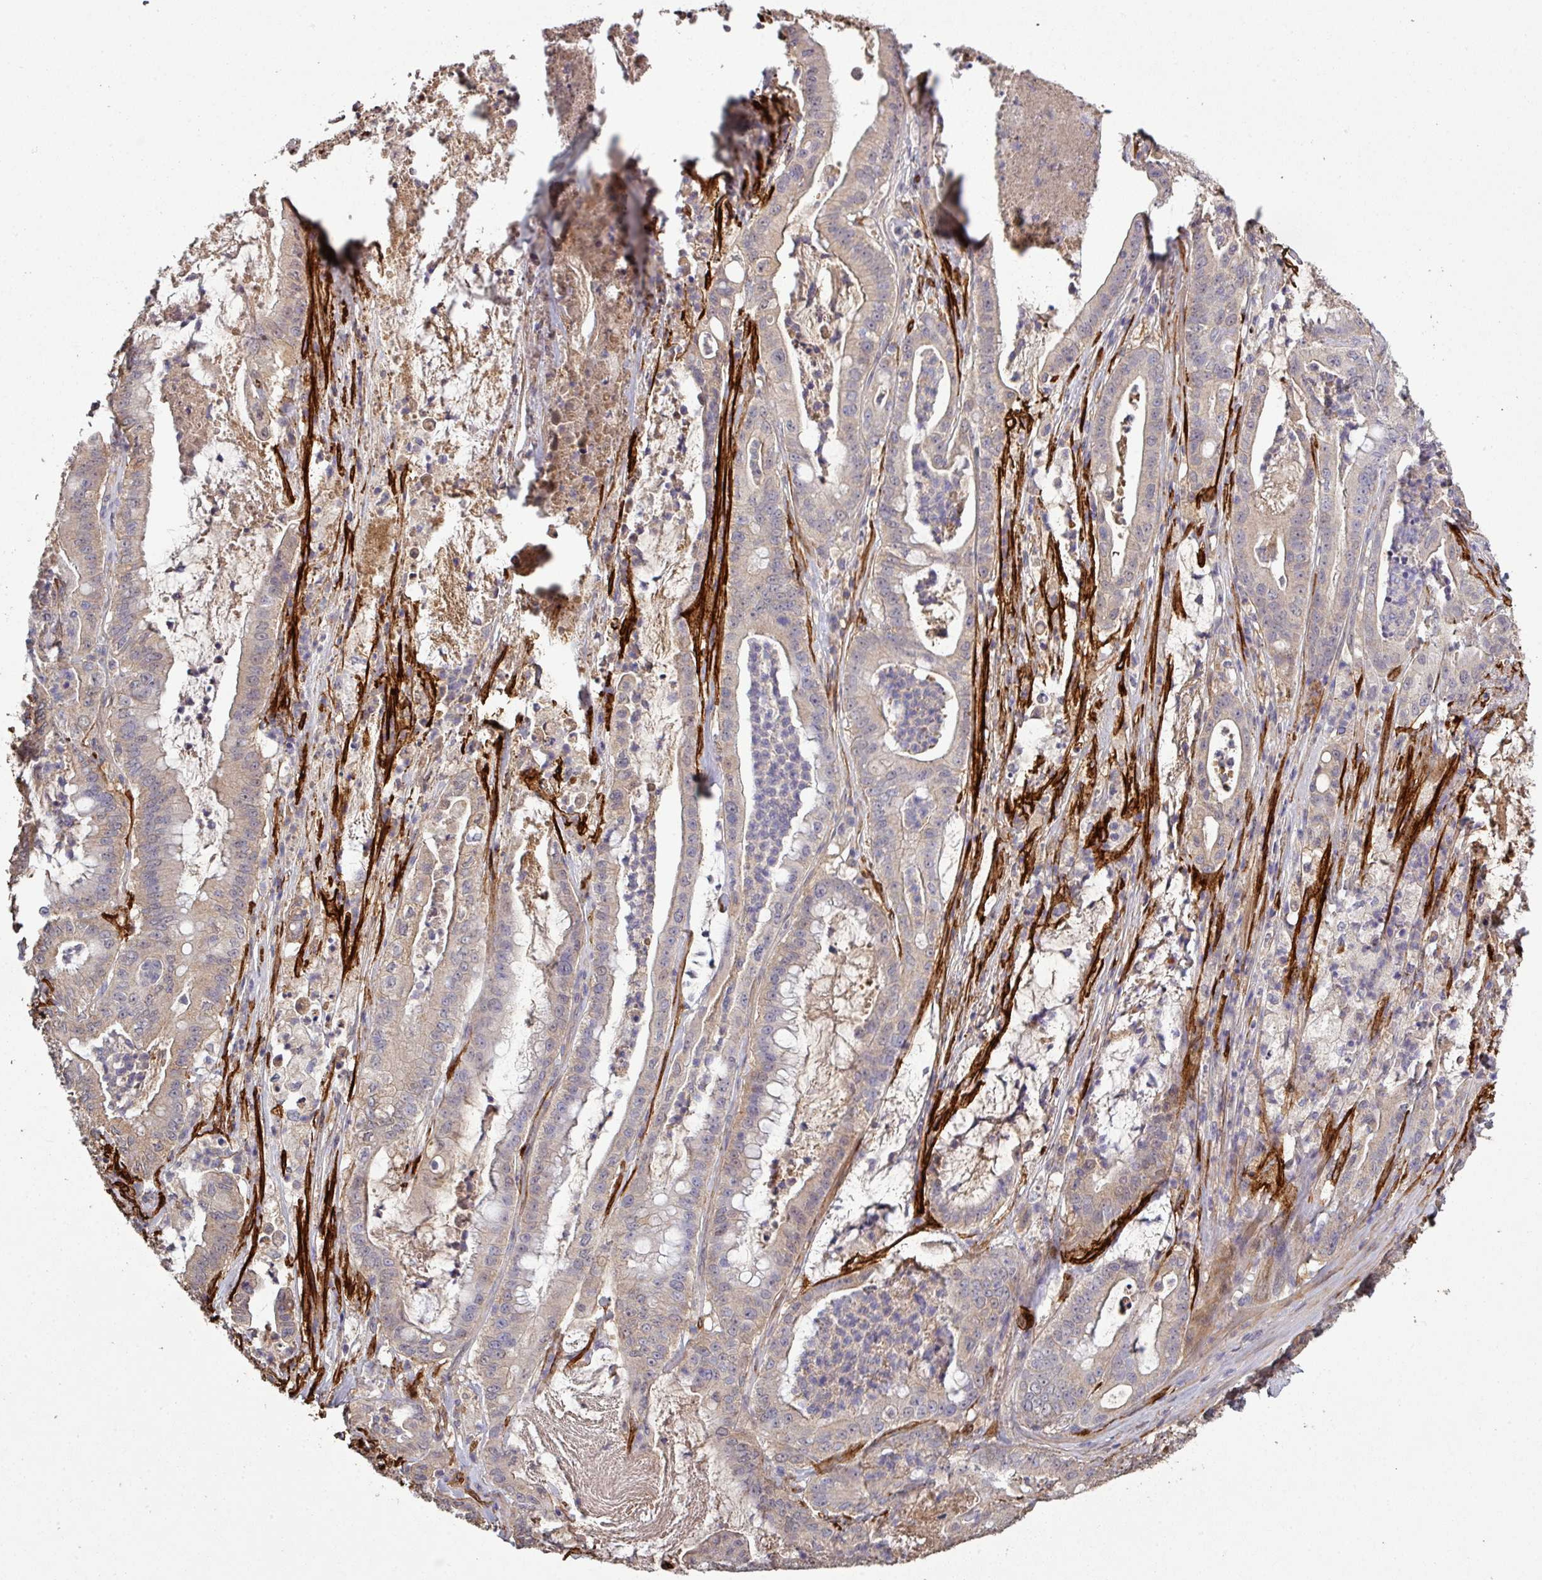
{"staining": {"intensity": "weak", "quantity": "25%-75%", "location": "cytoplasmic/membranous"}, "tissue": "pancreatic cancer", "cell_type": "Tumor cells", "image_type": "cancer", "snomed": [{"axis": "morphology", "description": "Adenocarcinoma, NOS"}, {"axis": "topography", "description": "Pancreas"}], "caption": "Pancreatic adenocarcinoma stained for a protein demonstrates weak cytoplasmic/membranous positivity in tumor cells. (Brightfield microscopy of DAB IHC at high magnification).", "gene": "ISLR", "patient": {"sex": "male", "age": 71}}